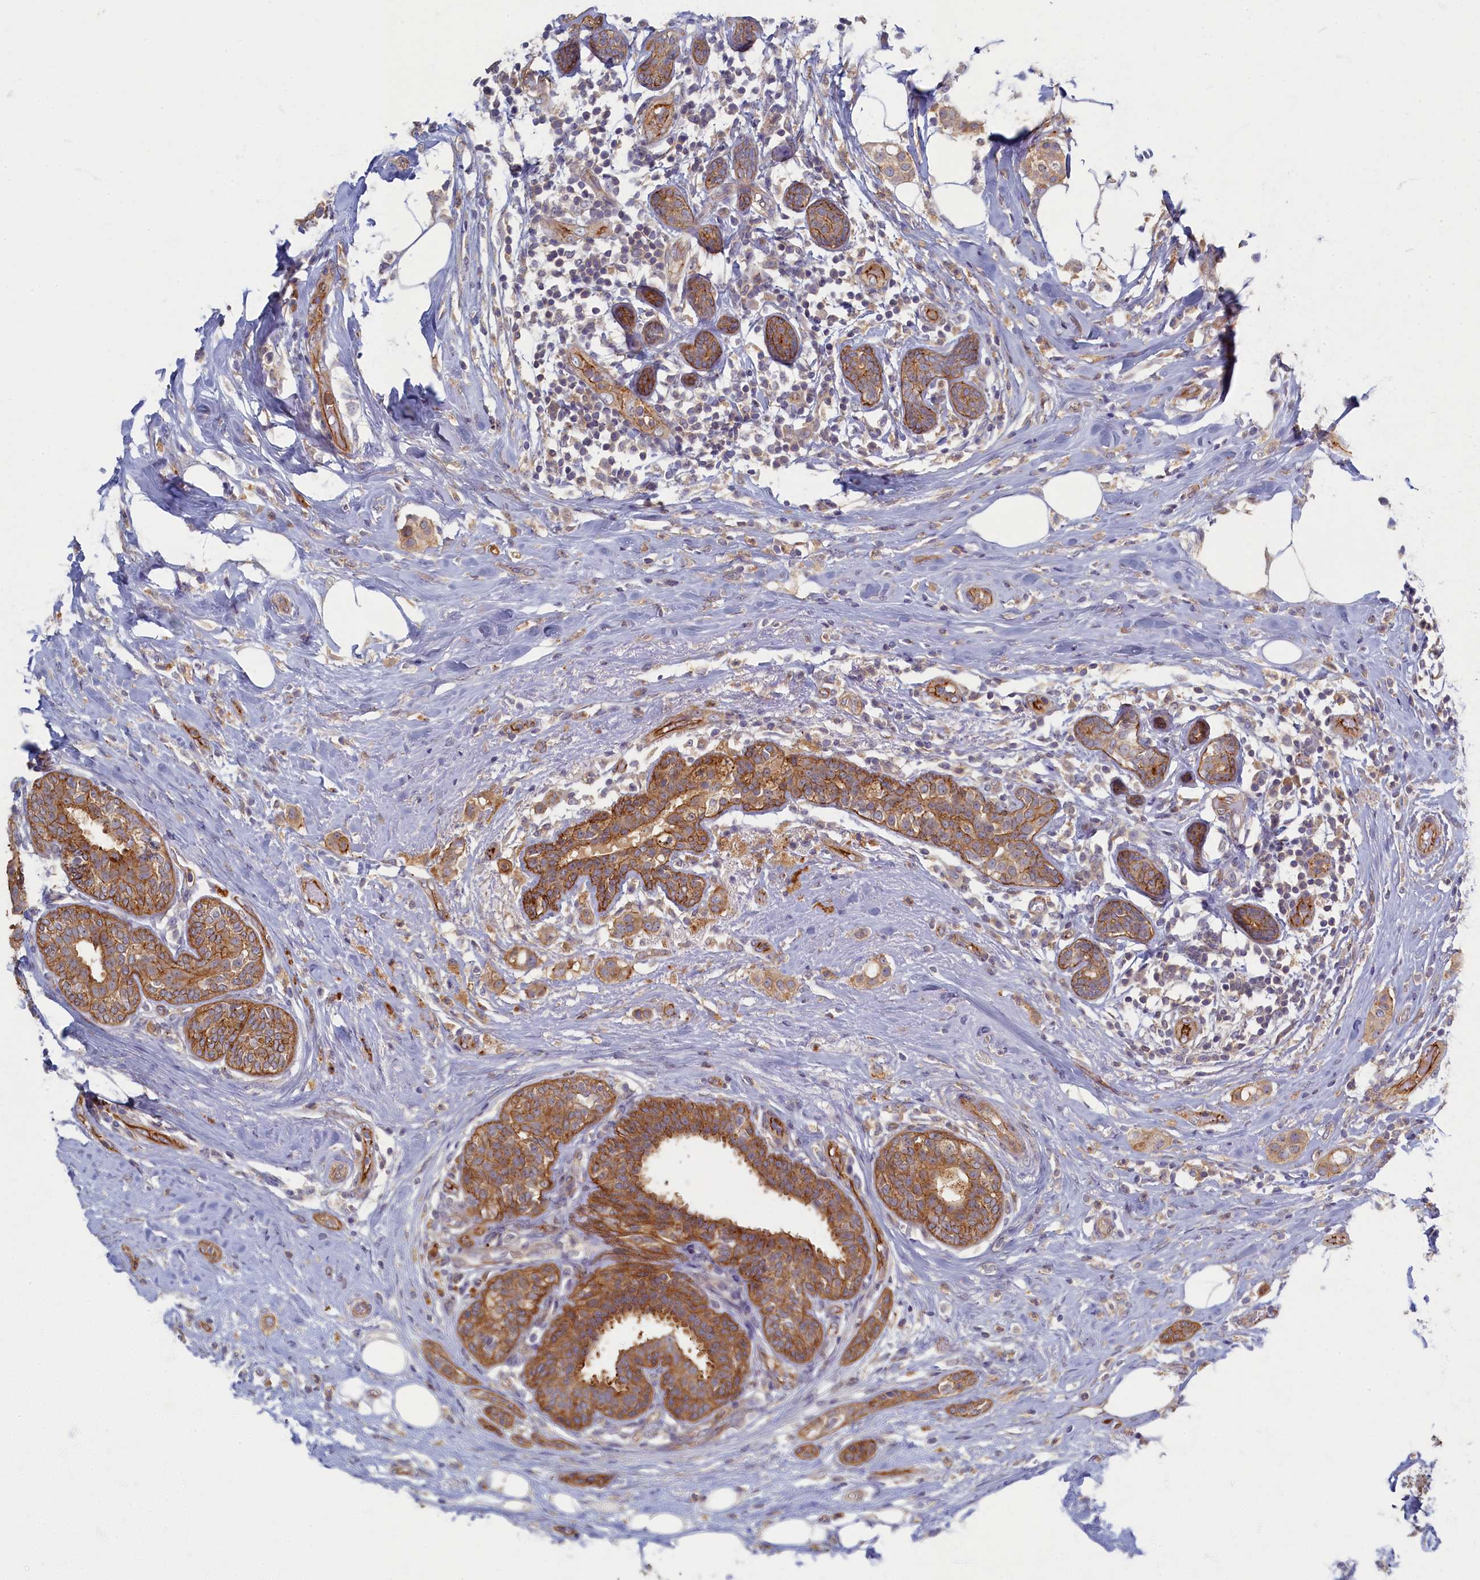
{"staining": {"intensity": "moderate", "quantity": ">75%", "location": "cytoplasmic/membranous"}, "tissue": "breast cancer", "cell_type": "Tumor cells", "image_type": "cancer", "snomed": [{"axis": "morphology", "description": "Lobular carcinoma"}, {"axis": "topography", "description": "Breast"}], "caption": "Protein expression analysis of breast lobular carcinoma shows moderate cytoplasmic/membranous staining in approximately >75% of tumor cells.", "gene": "PSMG2", "patient": {"sex": "female", "age": 51}}